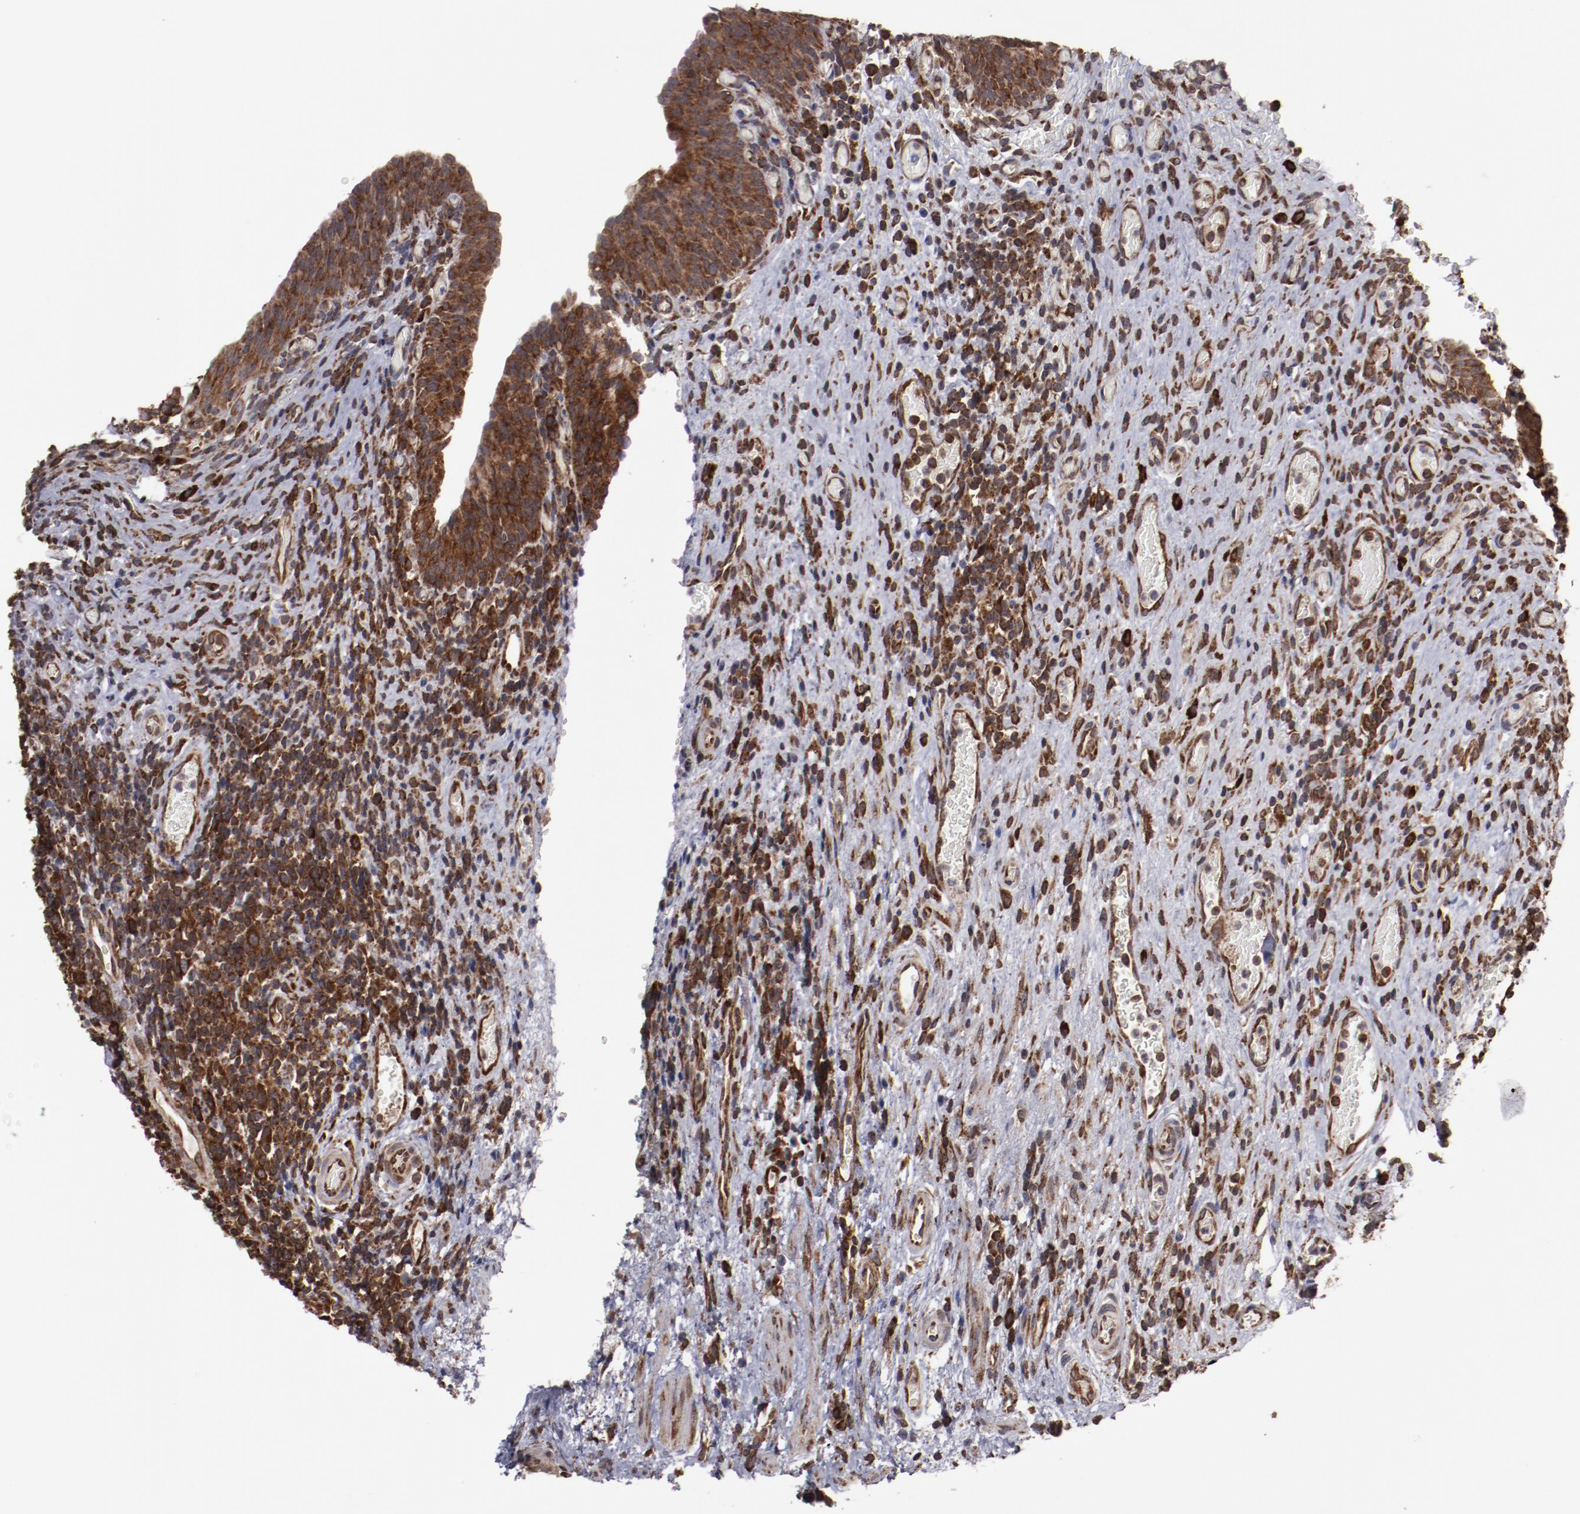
{"staining": {"intensity": "strong", "quantity": ">75%", "location": "cytoplasmic/membranous"}, "tissue": "urinary bladder", "cell_type": "Urothelial cells", "image_type": "normal", "snomed": [{"axis": "morphology", "description": "Normal tissue, NOS"}, {"axis": "morphology", "description": "Urothelial carcinoma, High grade"}, {"axis": "topography", "description": "Urinary bladder"}], "caption": "IHC micrograph of benign human urinary bladder stained for a protein (brown), which demonstrates high levels of strong cytoplasmic/membranous expression in approximately >75% of urothelial cells.", "gene": "RPS4X", "patient": {"sex": "male", "age": 51}}